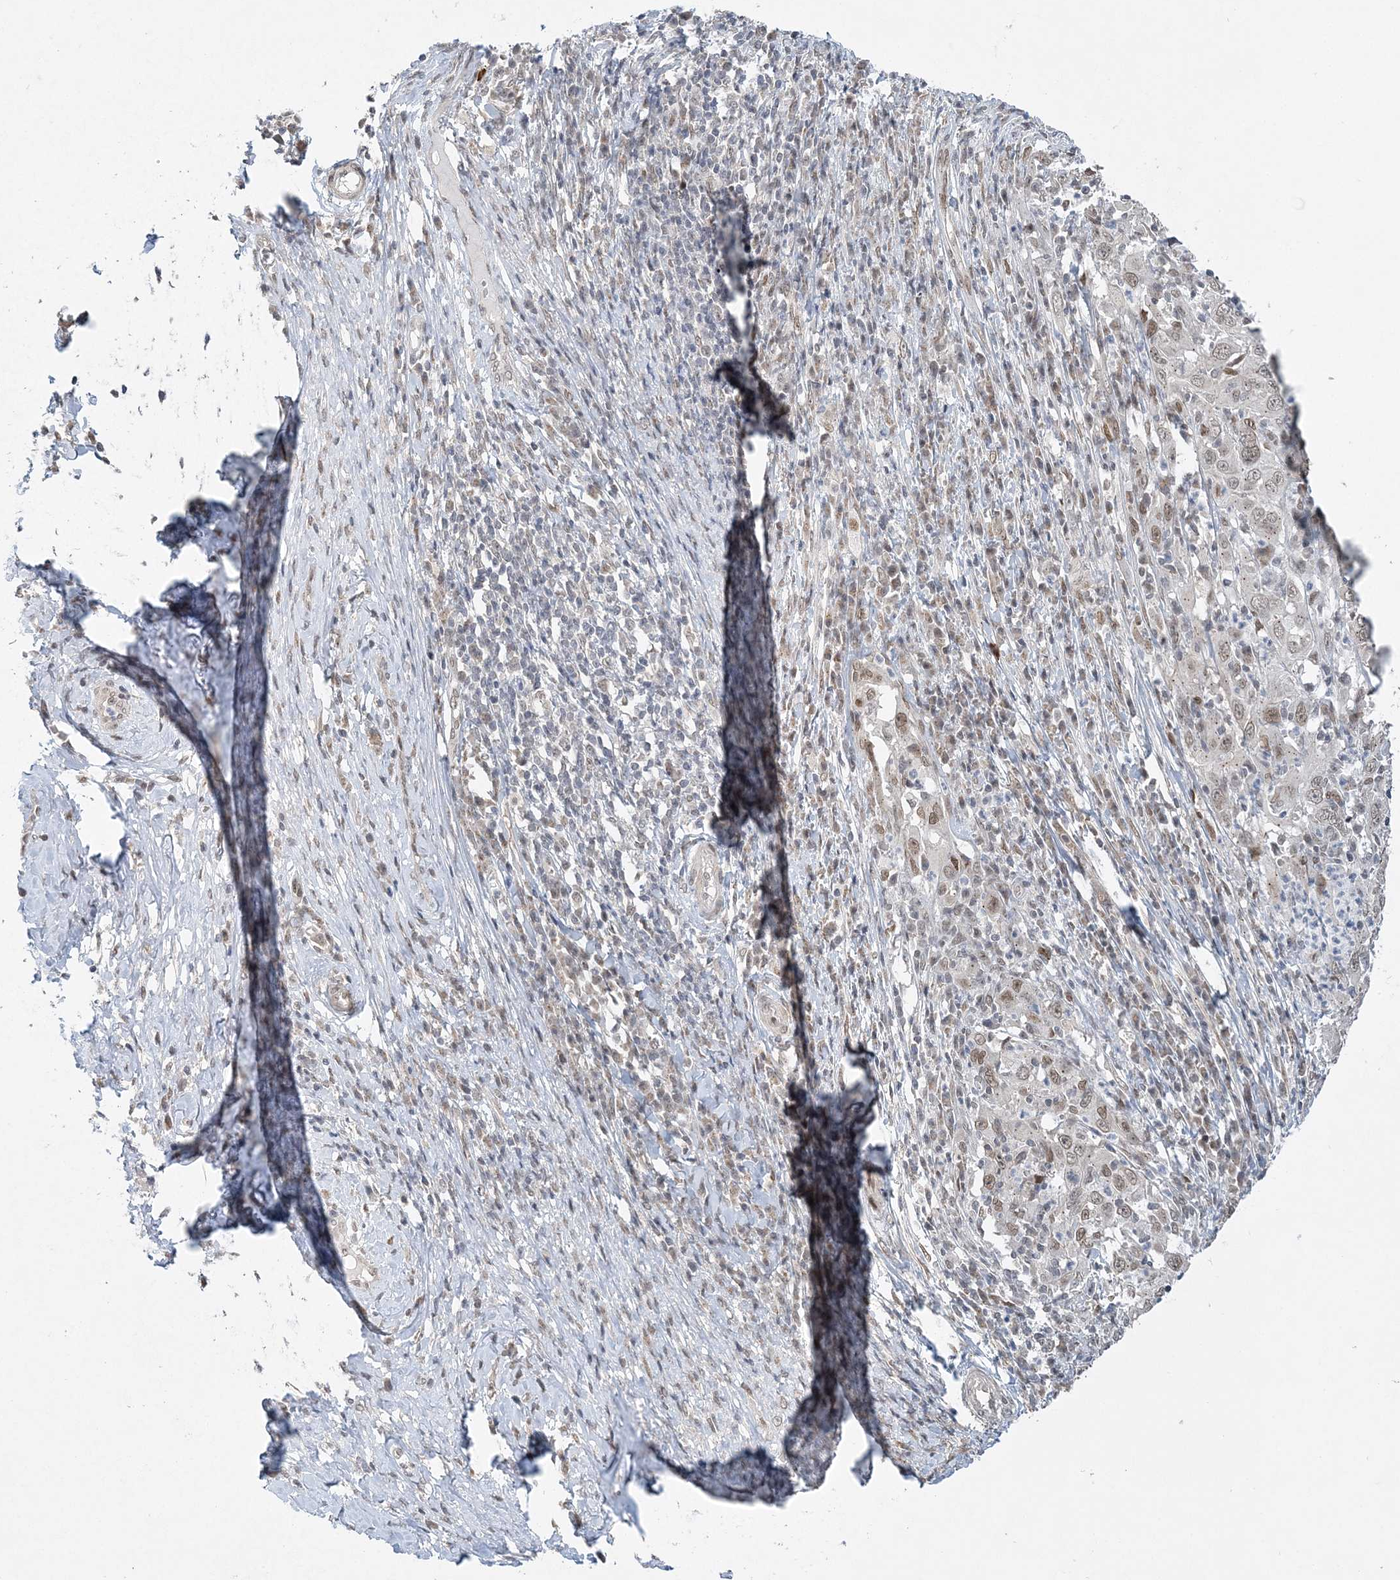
{"staining": {"intensity": "weak", "quantity": "<25%", "location": "nuclear"}, "tissue": "cervical cancer", "cell_type": "Tumor cells", "image_type": "cancer", "snomed": [{"axis": "morphology", "description": "Squamous cell carcinoma, NOS"}, {"axis": "topography", "description": "Cervix"}], "caption": "Immunohistochemistry (IHC) micrograph of cervical cancer stained for a protein (brown), which shows no positivity in tumor cells.", "gene": "WAC", "patient": {"sex": "female", "age": 46}}